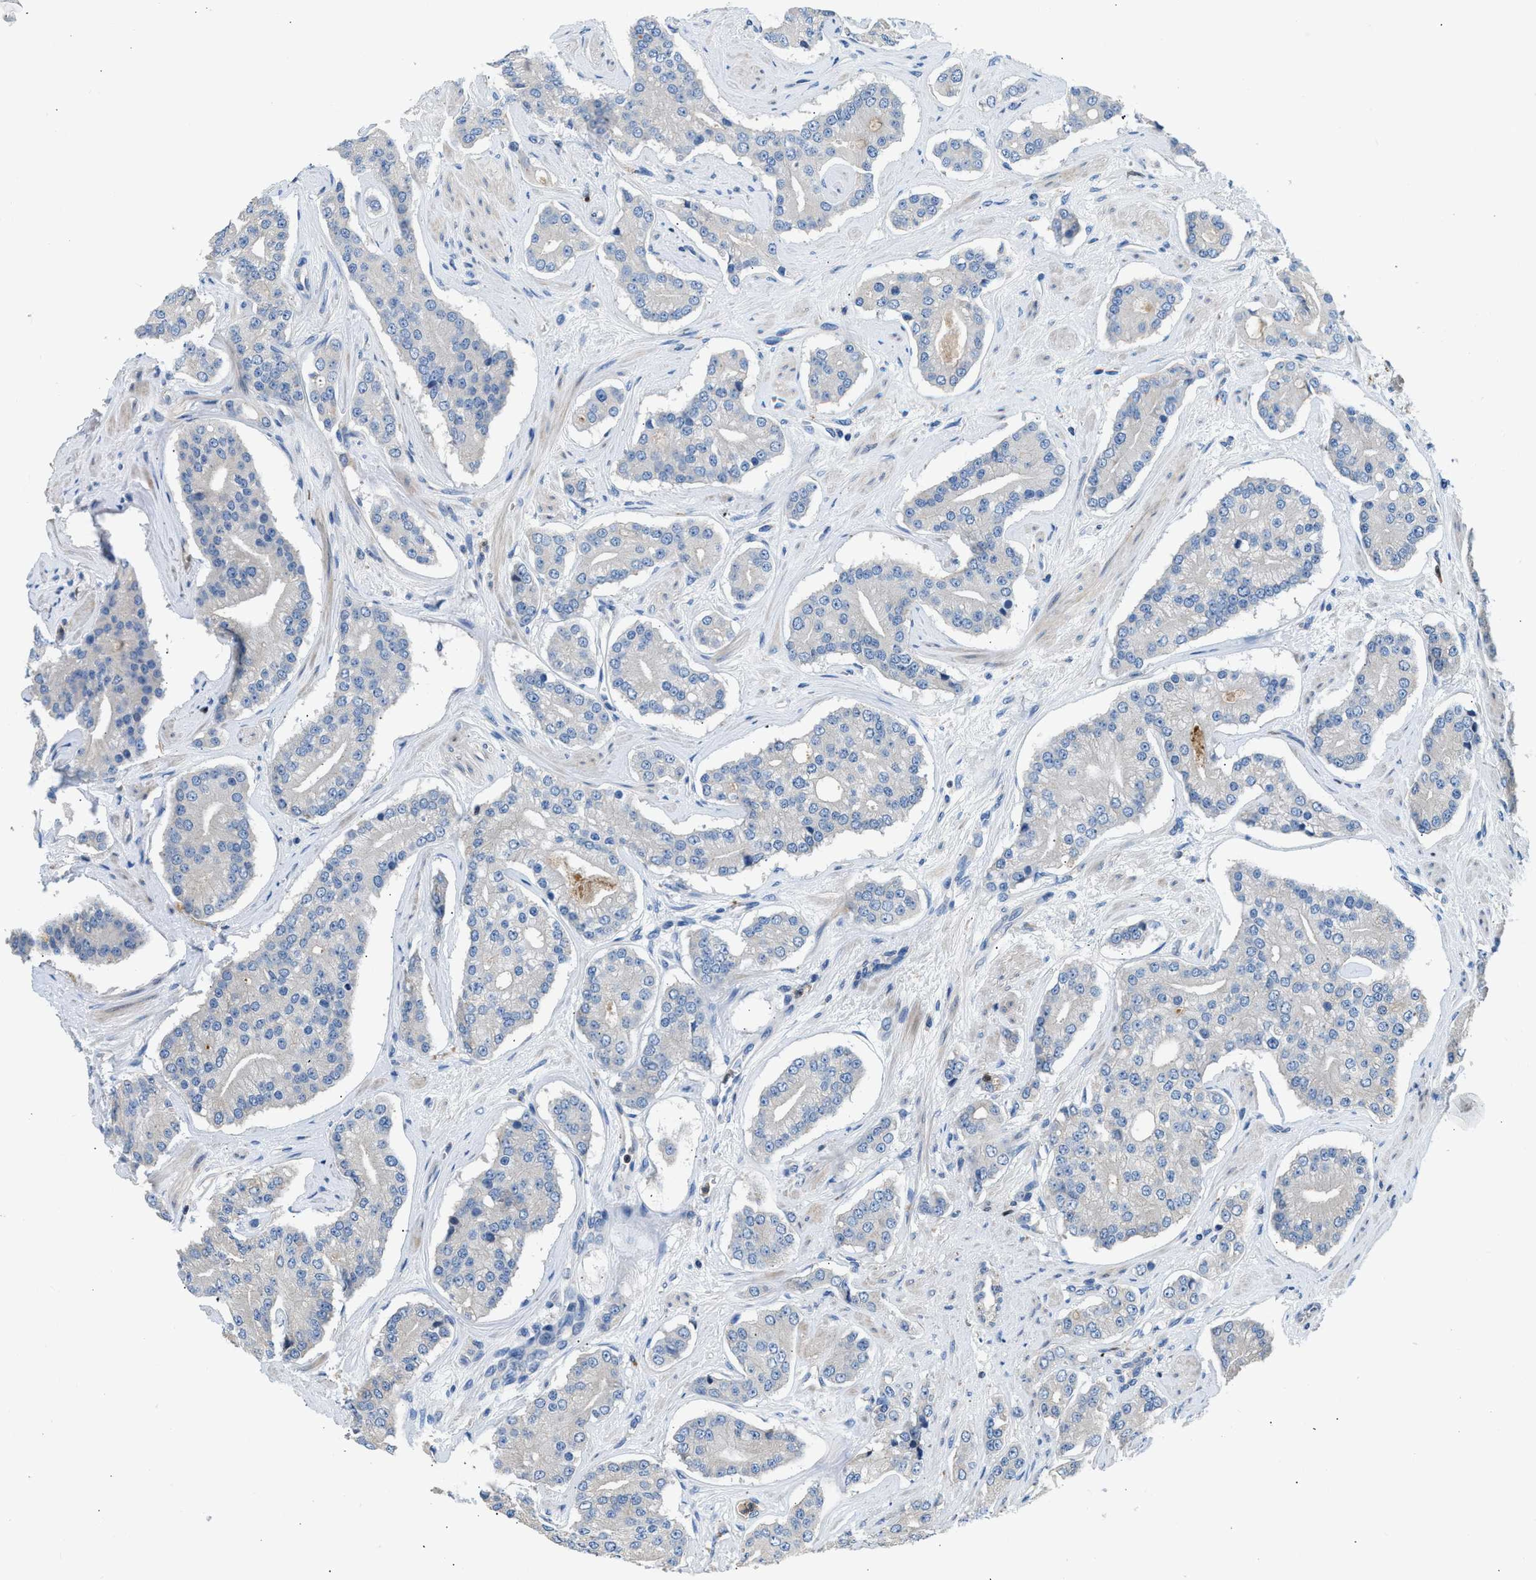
{"staining": {"intensity": "negative", "quantity": "none", "location": "none"}, "tissue": "prostate cancer", "cell_type": "Tumor cells", "image_type": "cancer", "snomed": [{"axis": "morphology", "description": "Adenocarcinoma, High grade"}, {"axis": "topography", "description": "Prostate"}], "caption": "Immunohistochemistry (IHC) photomicrograph of neoplastic tissue: human prostate cancer (high-grade adenocarcinoma) stained with DAB (3,3'-diaminobenzidine) demonstrates no significant protein staining in tumor cells. Brightfield microscopy of immunohistochemistry (IHC) stained with DAB (3,3'-diaminobenzidine) (brown) and hematoxylin (blue), captured at high magnification.", "gene": "TOX", "patient": {"sex": "male", "age": 71}}